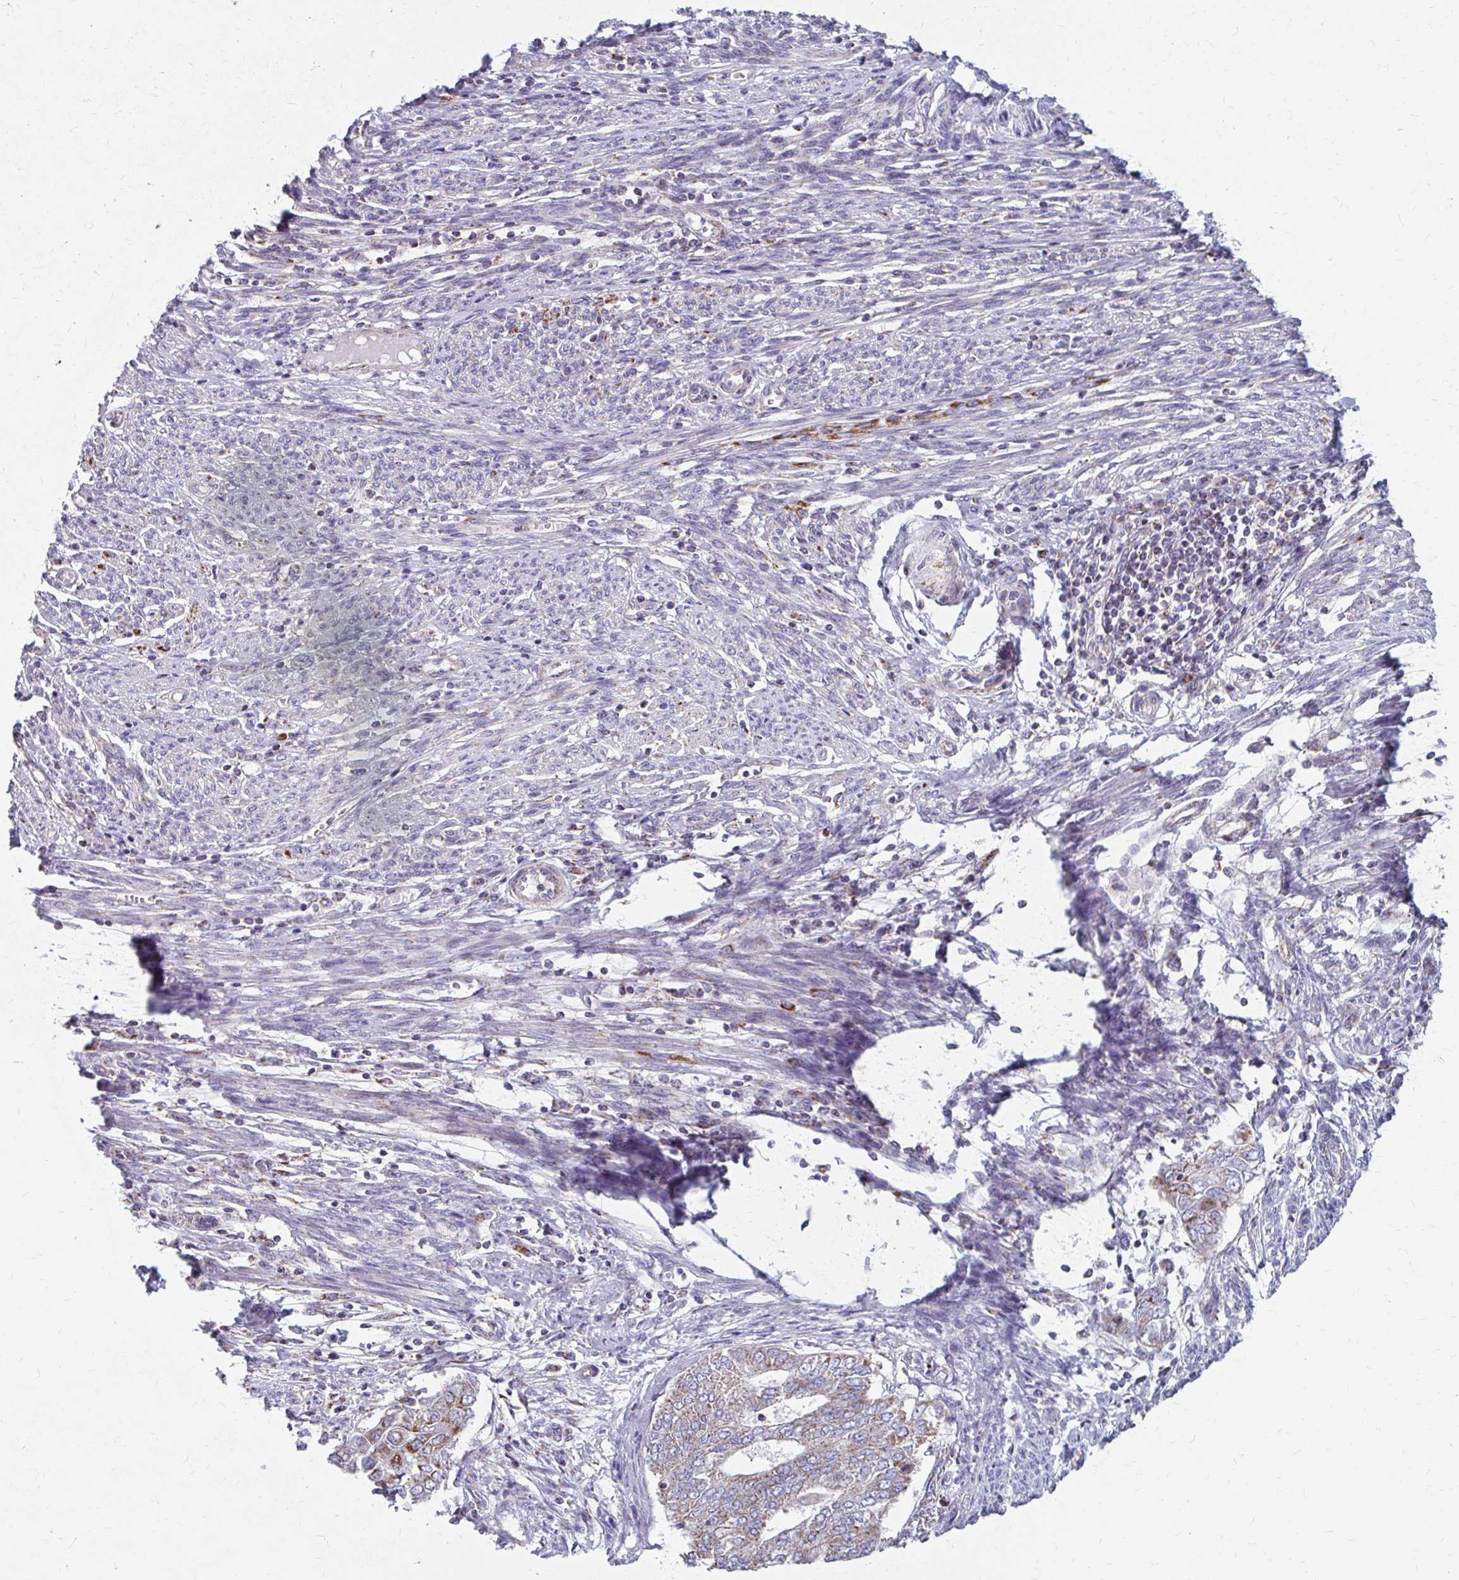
{"staining": {"intensity": "weak", "quantity": ">75%", "location": "cytoplasmic/membranous"}, "tissue": "endometrial cancer", "cell_type": "Tumor cells", "image_type": "cancer", "snomed": [{"axis": "morphology", "description": "Adenocarcinoma, NOS"}, {"axis": "topography", "description": "Endometrium"}], "caption": "A low amount of weak cytoplasmic/membranous positivity is present in approximately >75% of tumor cells in endometrial cancer tissue. The staining is performed using DAB (3,3'-diaminobenzidine) brown chromogen to label protein expression. The nuclei are counter-stained blue using hematoxylin.", "gene": "RCC1L", "patient": {"sex": "female", "age": 62}}